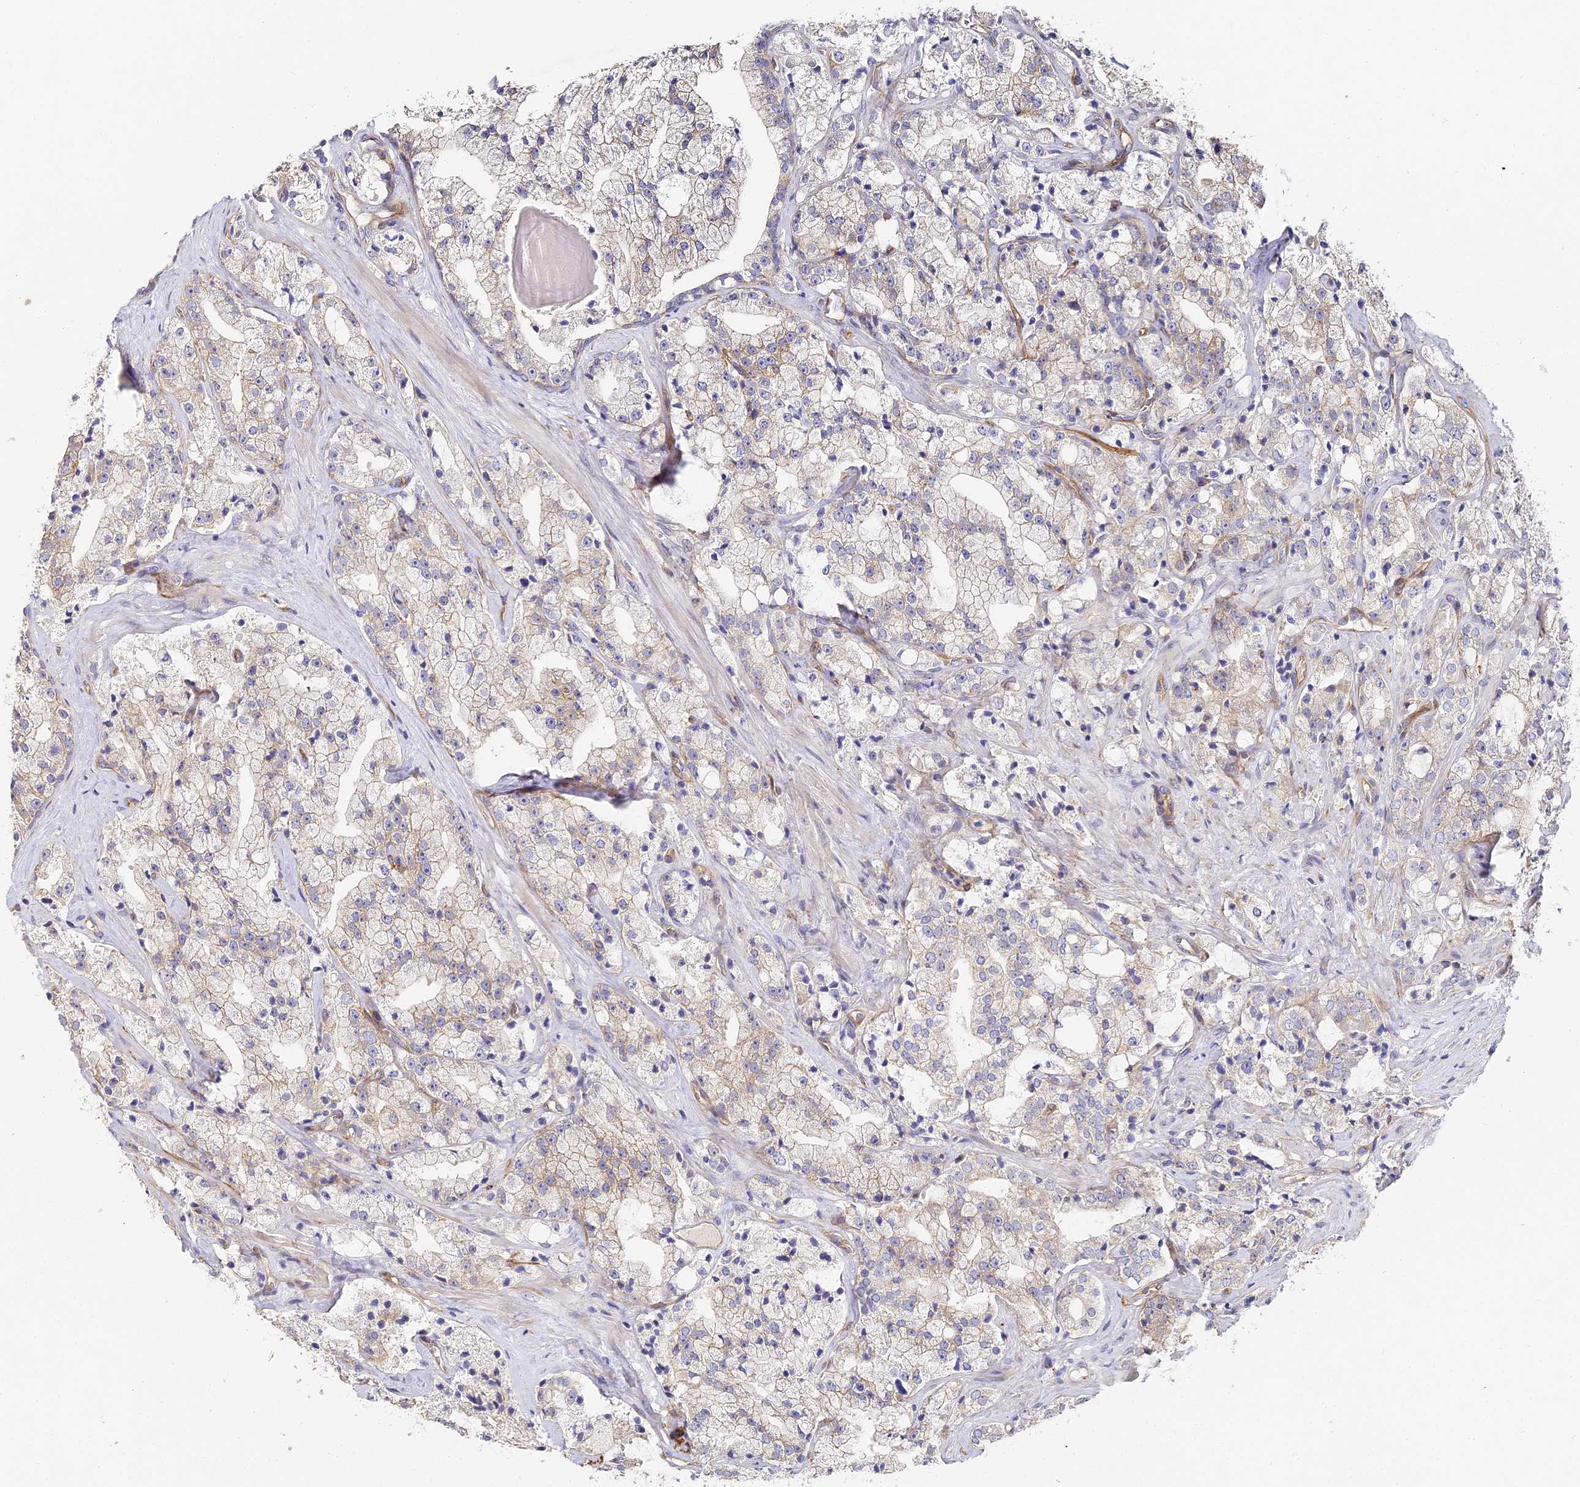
{"staining": {"intensity": "negative", "quantity": "none", "location": "none"}, "tissue": "prostate cancer", "cell_type": "Tumor cells", "image_type": "cancer", "snomed": [{"axis": "morphology", "description": "Adenocarcinoma, High grade"}, {"axis": "topography", "description": "Prostate"}], "caption": "Tumor cells show no significant protein positivity in prostate cancer.", "gene": "CCDC30", "patient": {"sex": "male", "age": 64}}